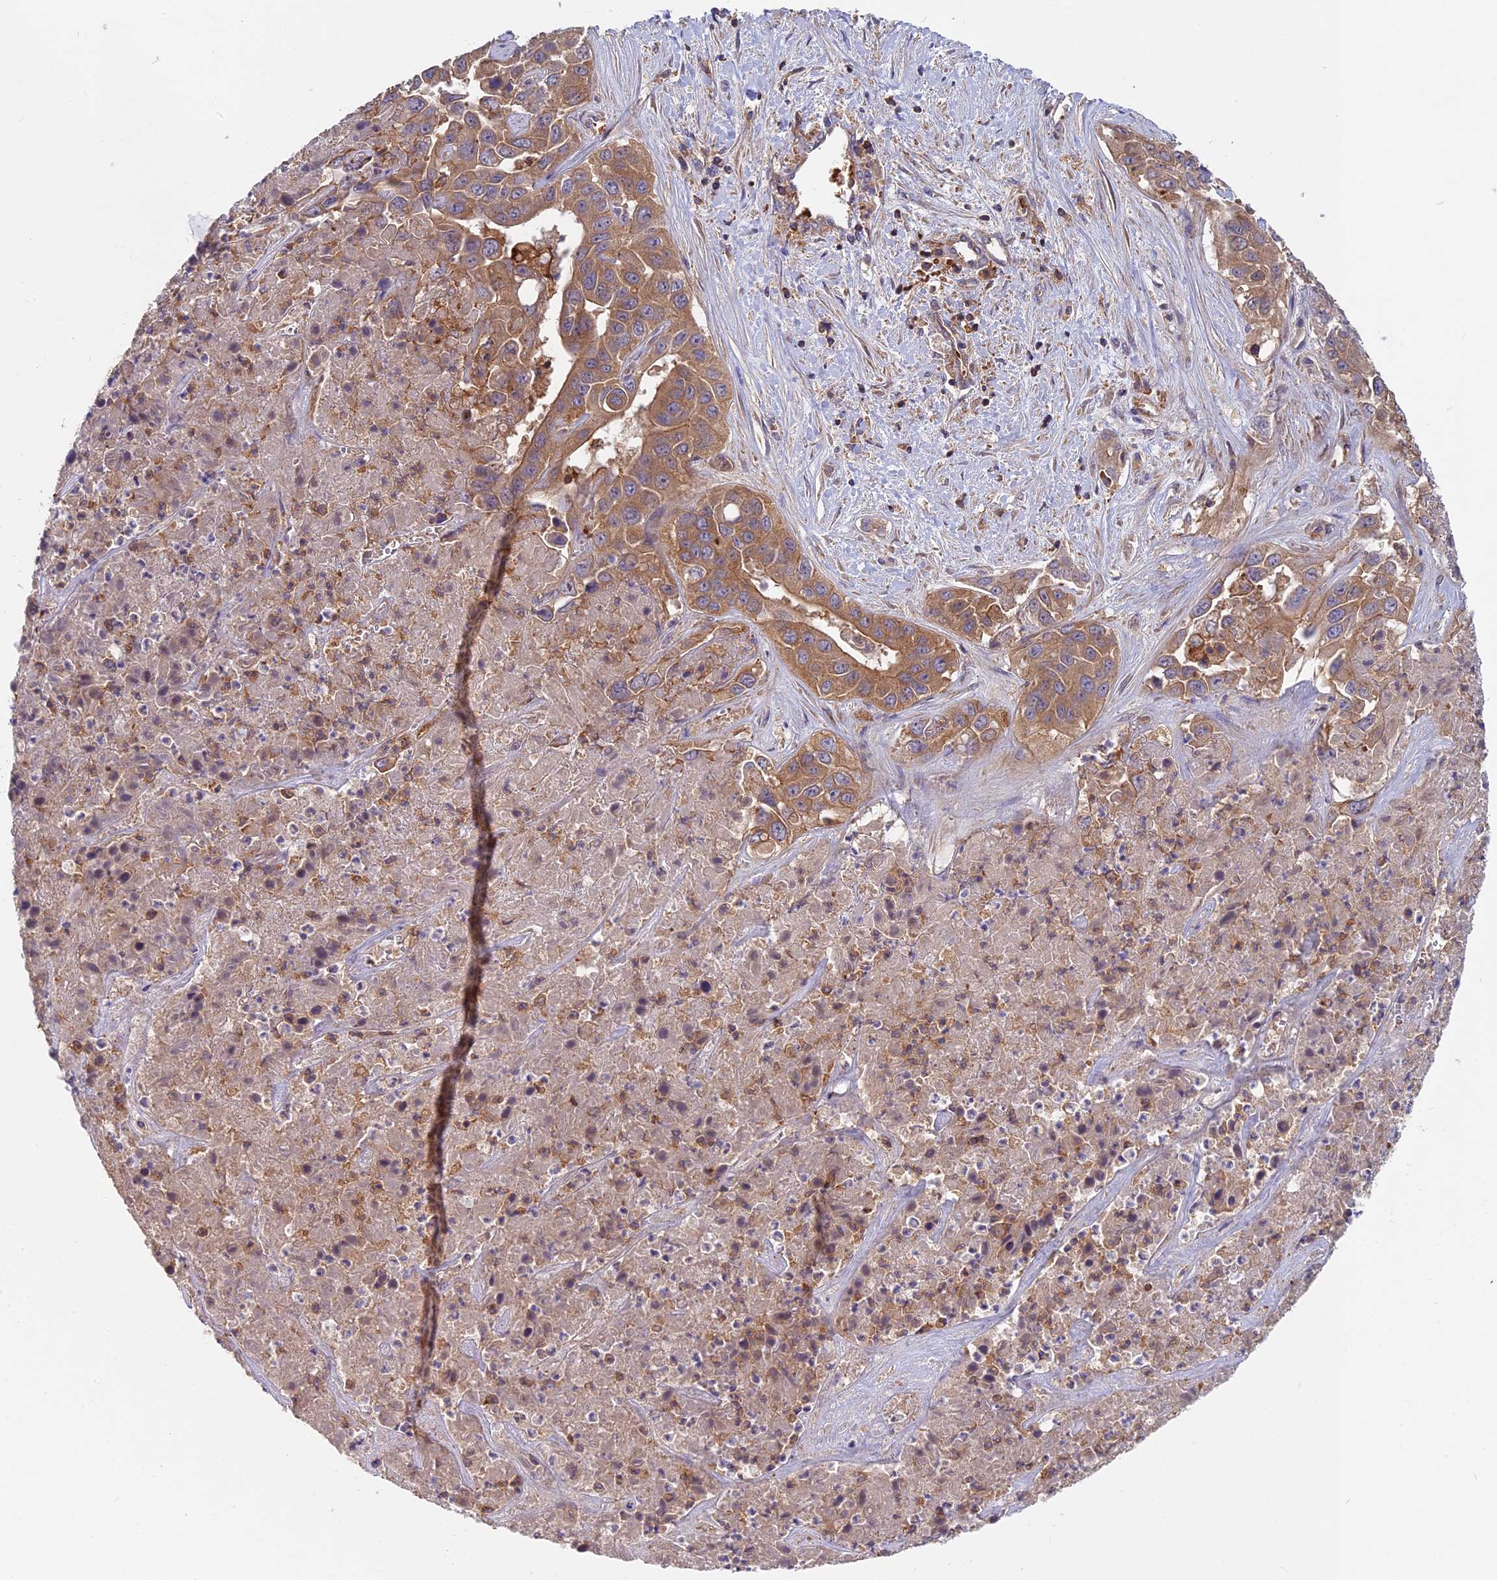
{"staining": {"intensity": "moderate", "quantity": ">75%", "location": "cytoplasmic/membranous"}, "tissue": "liver cancer", "cell_type": "Tumor cells", "image_type": "cancer", "snomed": [{"axis": "morphology", "description": "Cholangiocarcinoma"}, {"axis": "topography", "description": "Liver"}], "caption": "Immunohistochemistry (DAB (3,3'-diaminobenzidine)) staining of human liver cholangiocarcinoma demonstrates moderate cytoplasmic/membranous protein positivity in approximately >75% of tumor cells.", "gene": "MYO9B", "patient": {"sex": "female", "age": 52}}